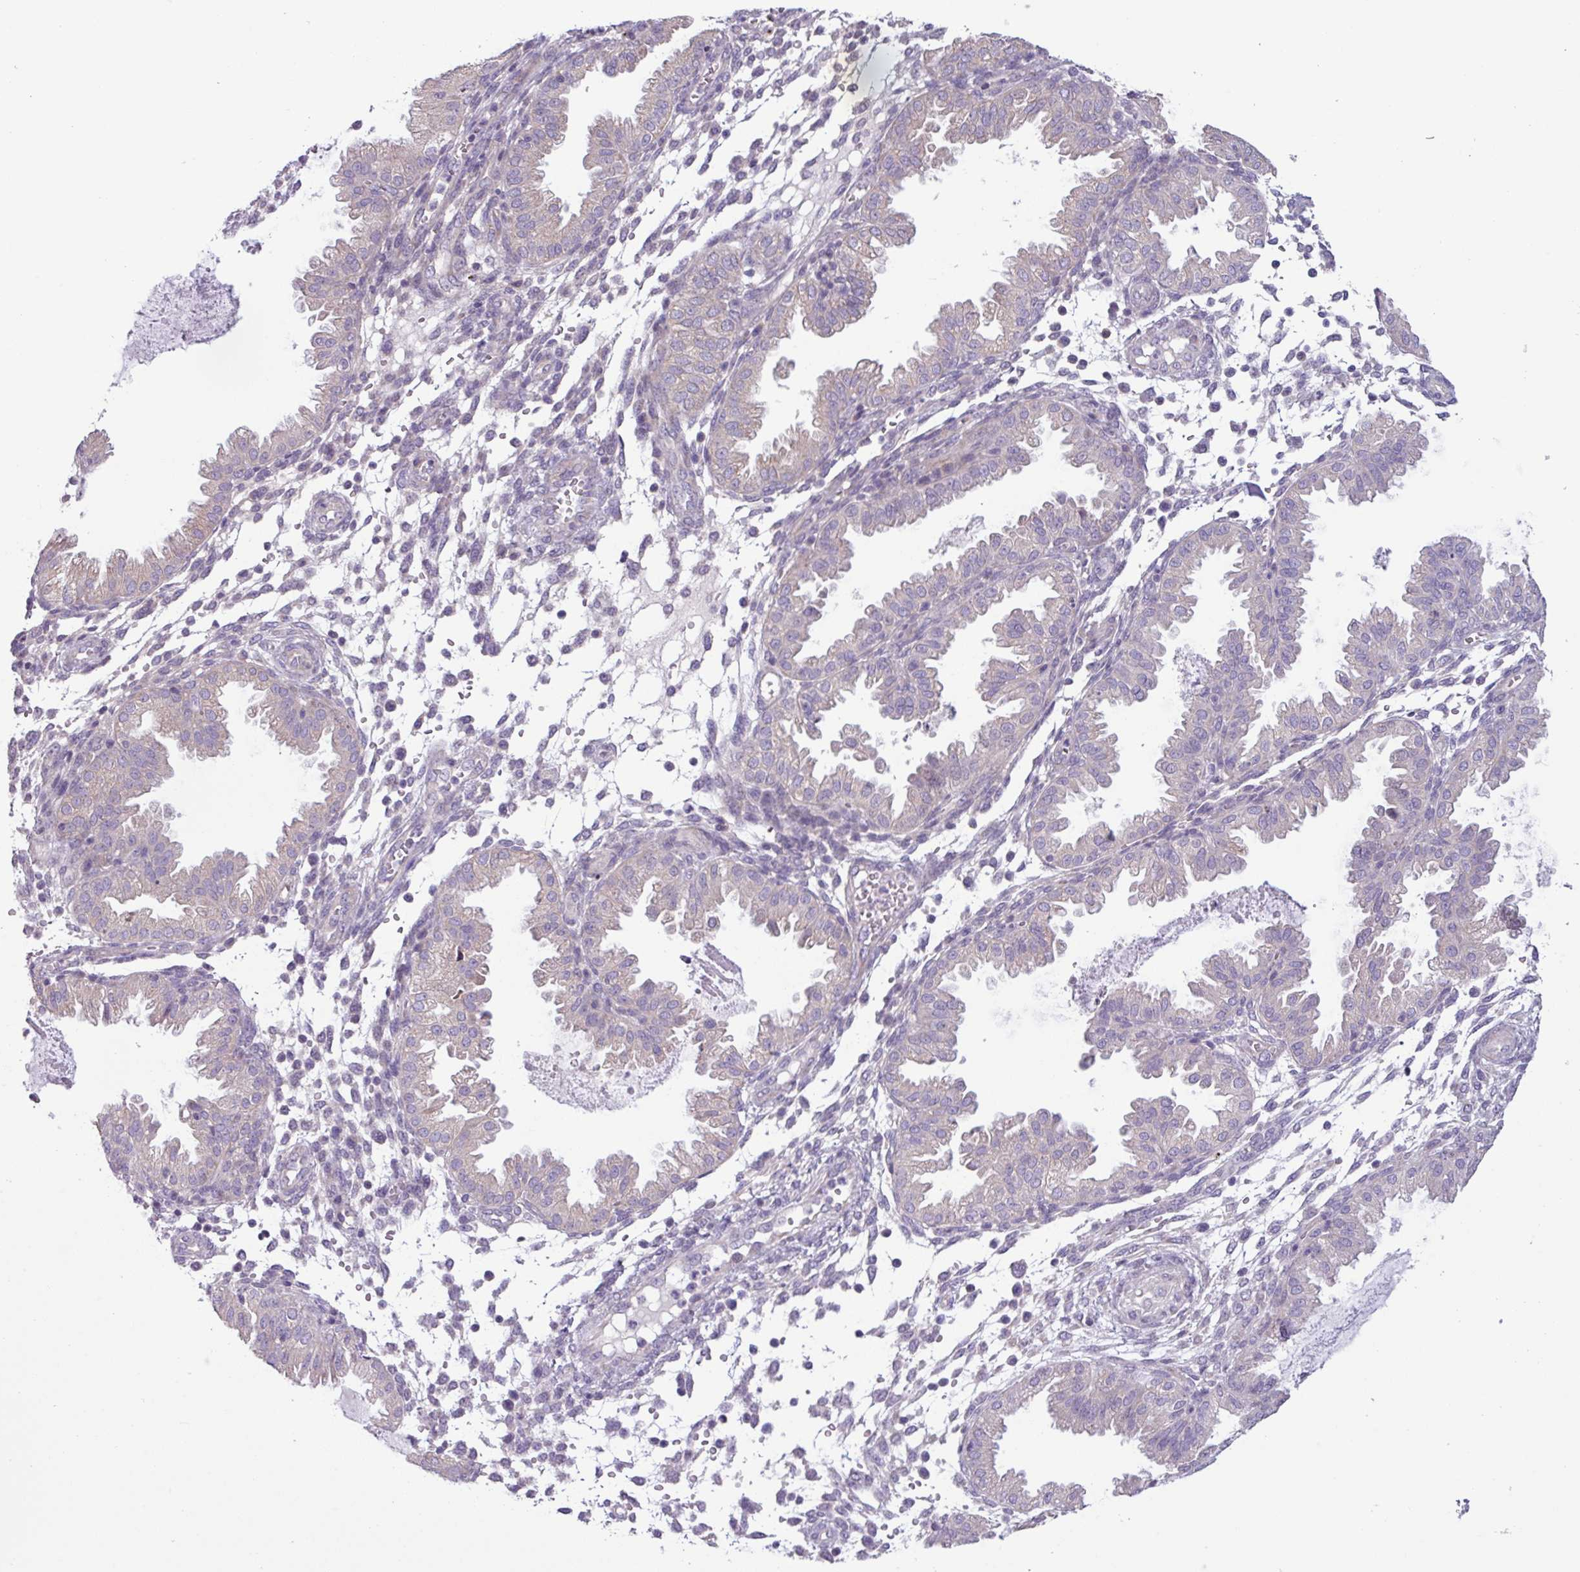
{"staining": {"intensity": "negative", "quantity": "none", "location": "none"}, "tissue": "endometrium", "cell_type": "Cells in endometrial stroma", "image_type": "normal", "snomed": [{"axis": "morphology", "description": "Normal tissue, NOS"}, {"axis": "topography", "description": "Endometrium"}], "caption": "This image is of unremarkable endometrium stained with IHC to label a protein in brown with the nuclei are counter-stained blue. There is no positivity in cells in endometrial stroma. (Immunohistochemistry, brightfield microscopy, high magnification).", "gene": "C20orf27", "patient": {"sex": "female", "age": 33}}